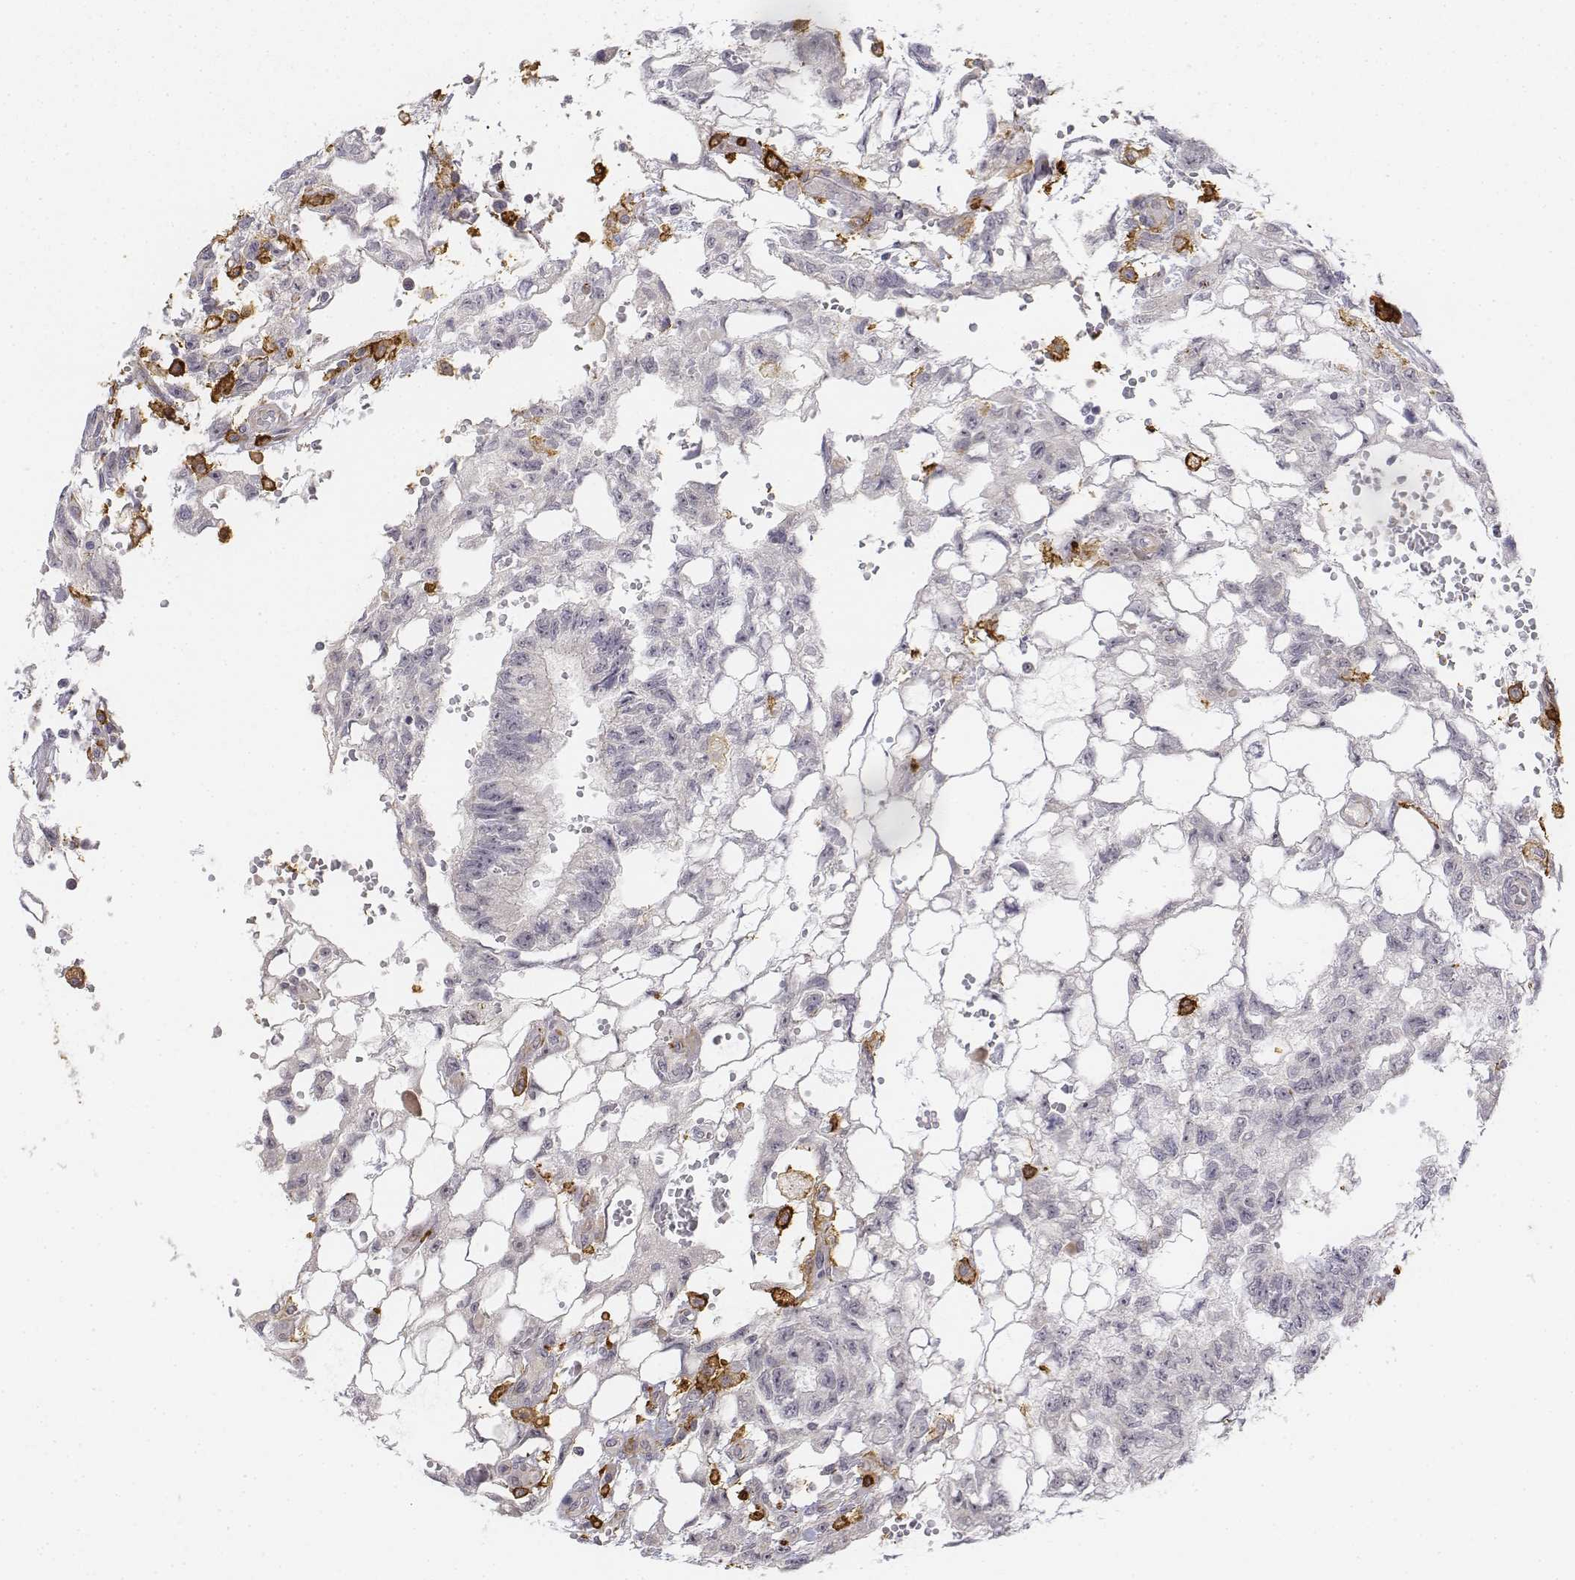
{"staining": {"intensity": "negative", "quantity": "none", "location": "none"}, "tissue": "testis cancer", "cell_type": "Tumor cells", "image_type": "cancer", "snomed": [{"axis": "morphology", "description": "Carcinoma, Embryonal, NOS"}, {"axis": "topography", "description": "Testis"}], "caption": "DAB (3,3'-diaminobenzidine) immunohistochemical staining of testis cancer (embryonal carcinoma) displays no significant staining in tumor cells.", "gene": "CD14", "patient": {"sex": "male", "age": 32}}